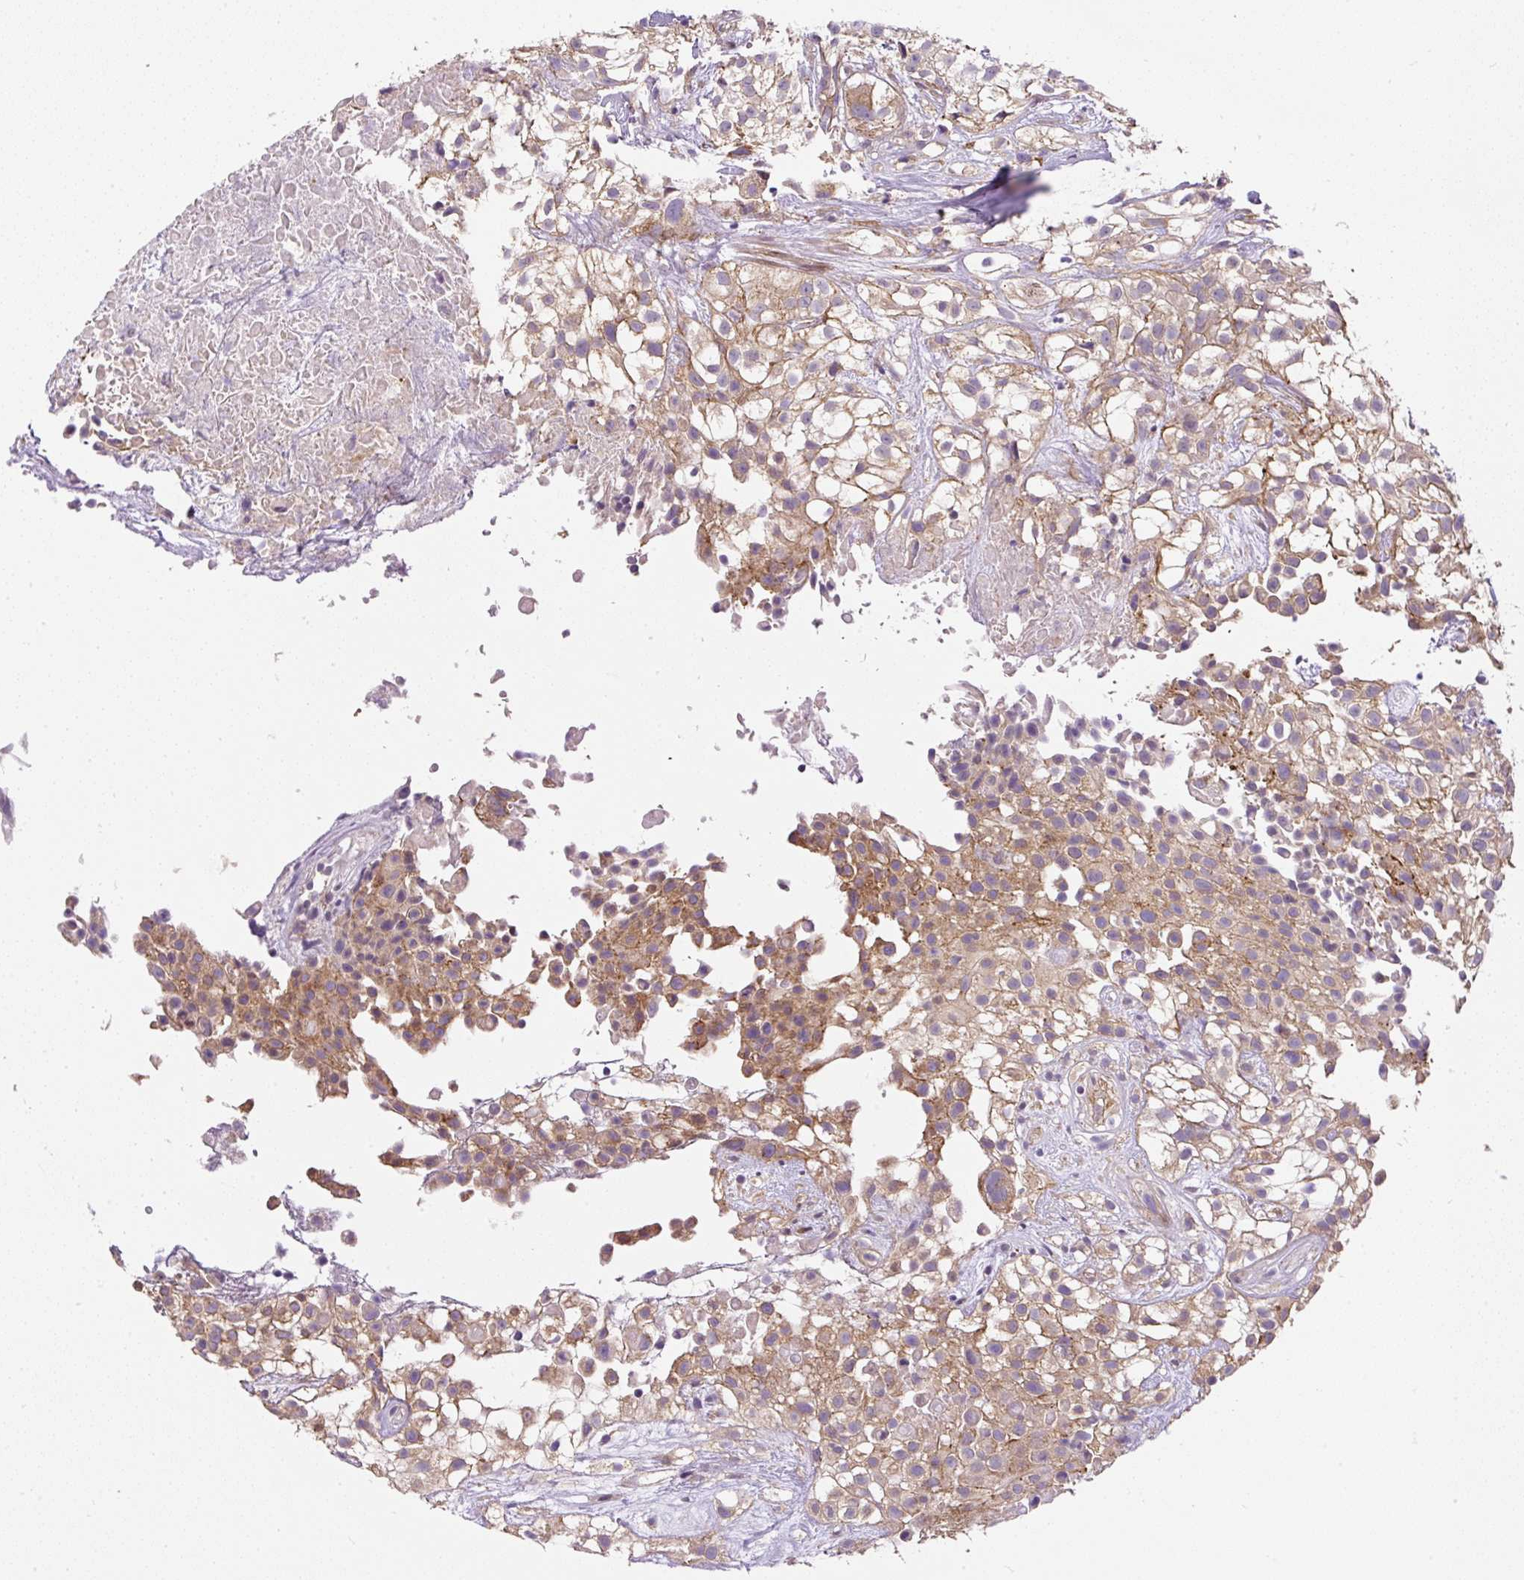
{"staining": {"intensity": "moderate", "quantity": ">75%", "location": "cytoplasmic/membranous"}, "tissue": "urothelial cancer", "cell_type": "Tumor cells", "image_type": "cancer", "snomed": [{"axis": "morphology", "description": "Urothelial carcinoma, High grade"}, {"axis": "topography", "description": "Urinary bladder"}], "caption": "Immunohistochemistry (IHC) image of neoplastic tissue: urothelial cancer stained using IHC exhibits medium levels of moderate protein expression localized specifically in the cytoplasmic/membranous of tumor cells, appearing as a cytoplasmic/membranous brown color.", "gene": "RNF170", "patient": {"sex": "male", "age": 56}}